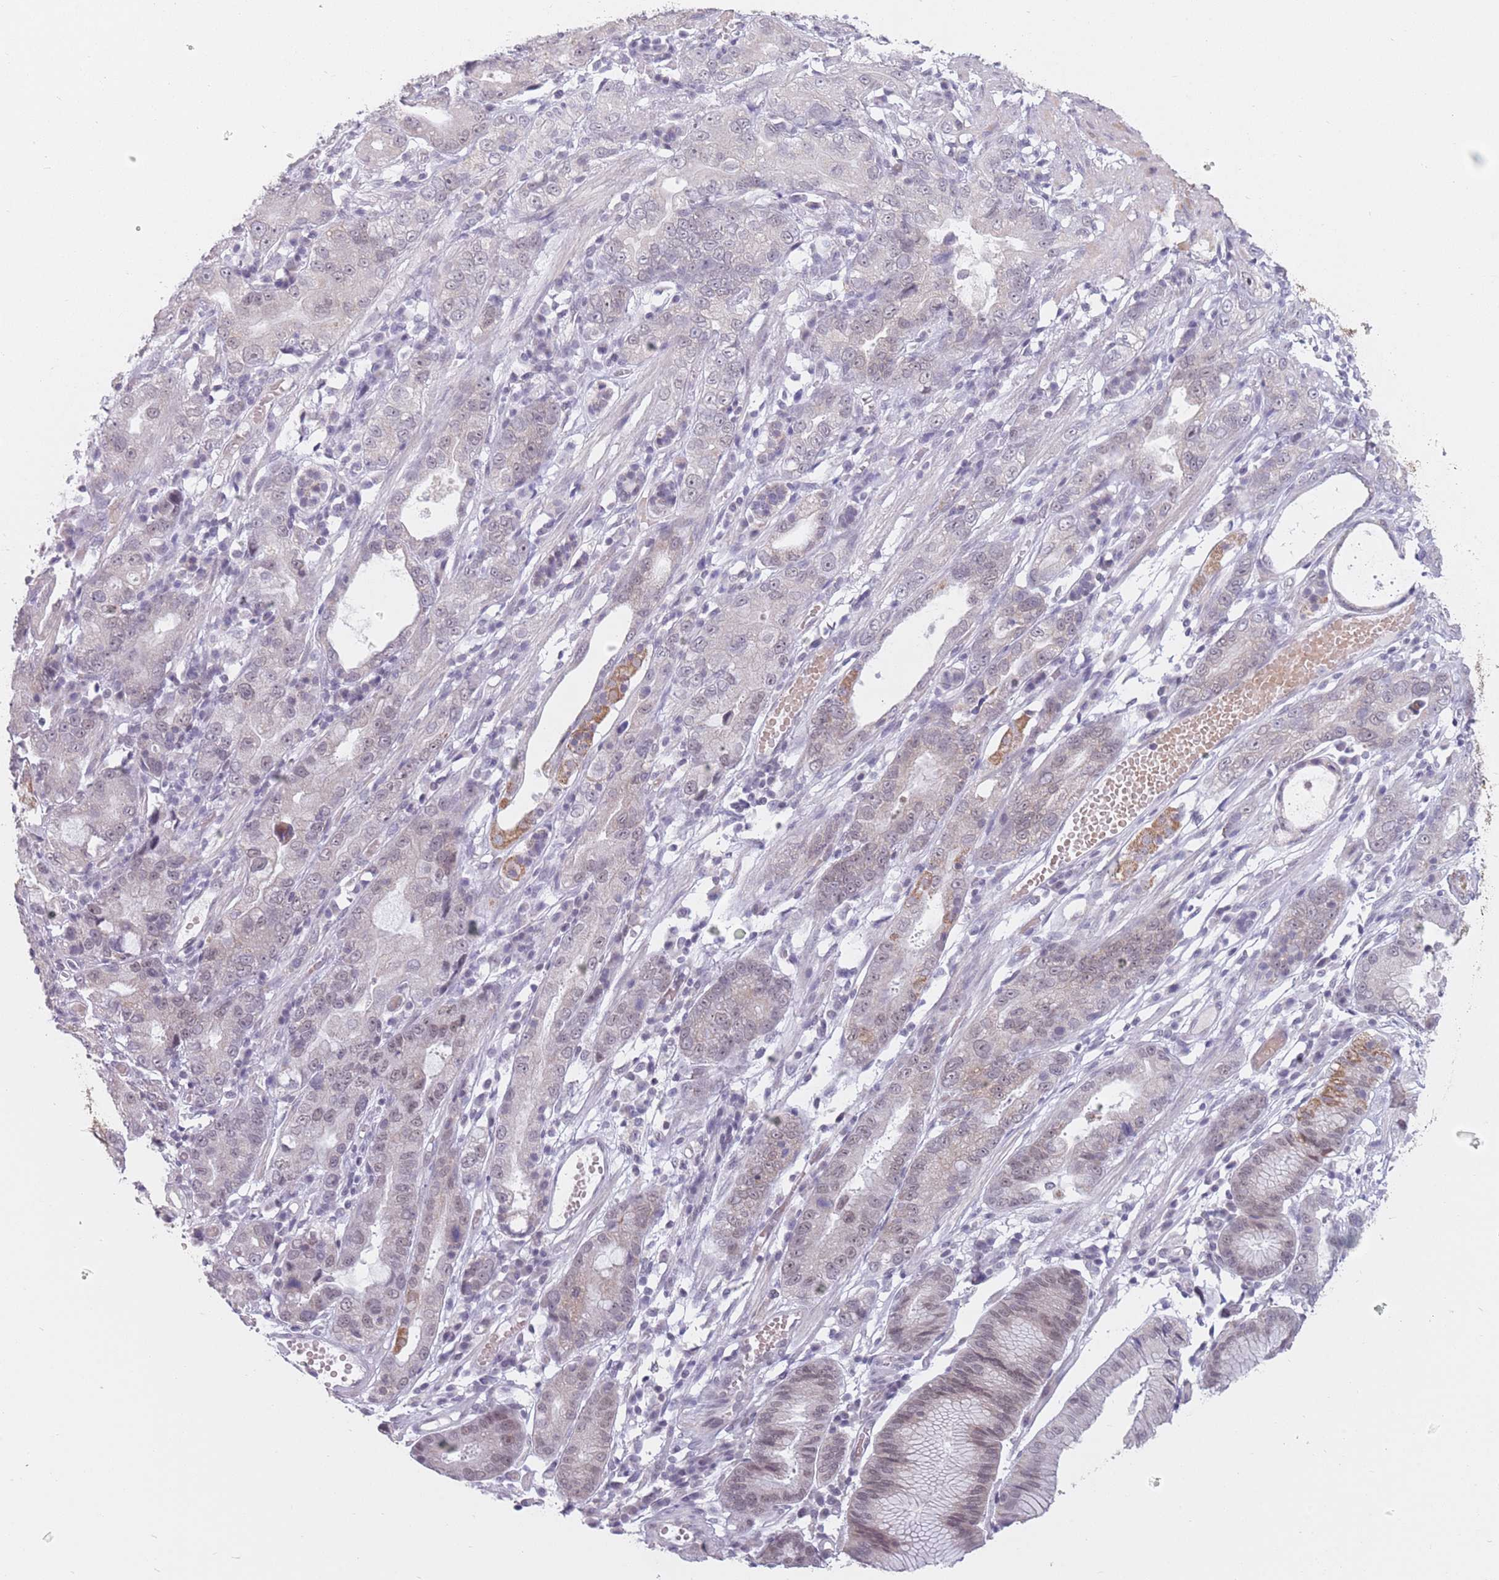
{"staining": {"intensity": "moderate", "quantity": "25%-75%", "location": "nuclear"}, "tissue": "stomach cancer", "cell_type": "Tumor cells", "image_type": "cancer", "snomed": [{"axis": "morphology", "description": "Adenocarcinoma, NOS"}, {"axis": "topography", "description": "Stomach"}], "caption": "A medium amount of moderate nuclear staining is present in about 25%-75% of tumor cells in stomach cancer (adenocarcinoma) tissue.", "gene": "ZNF574", "patient": {"sex": "male", "age": 55}}